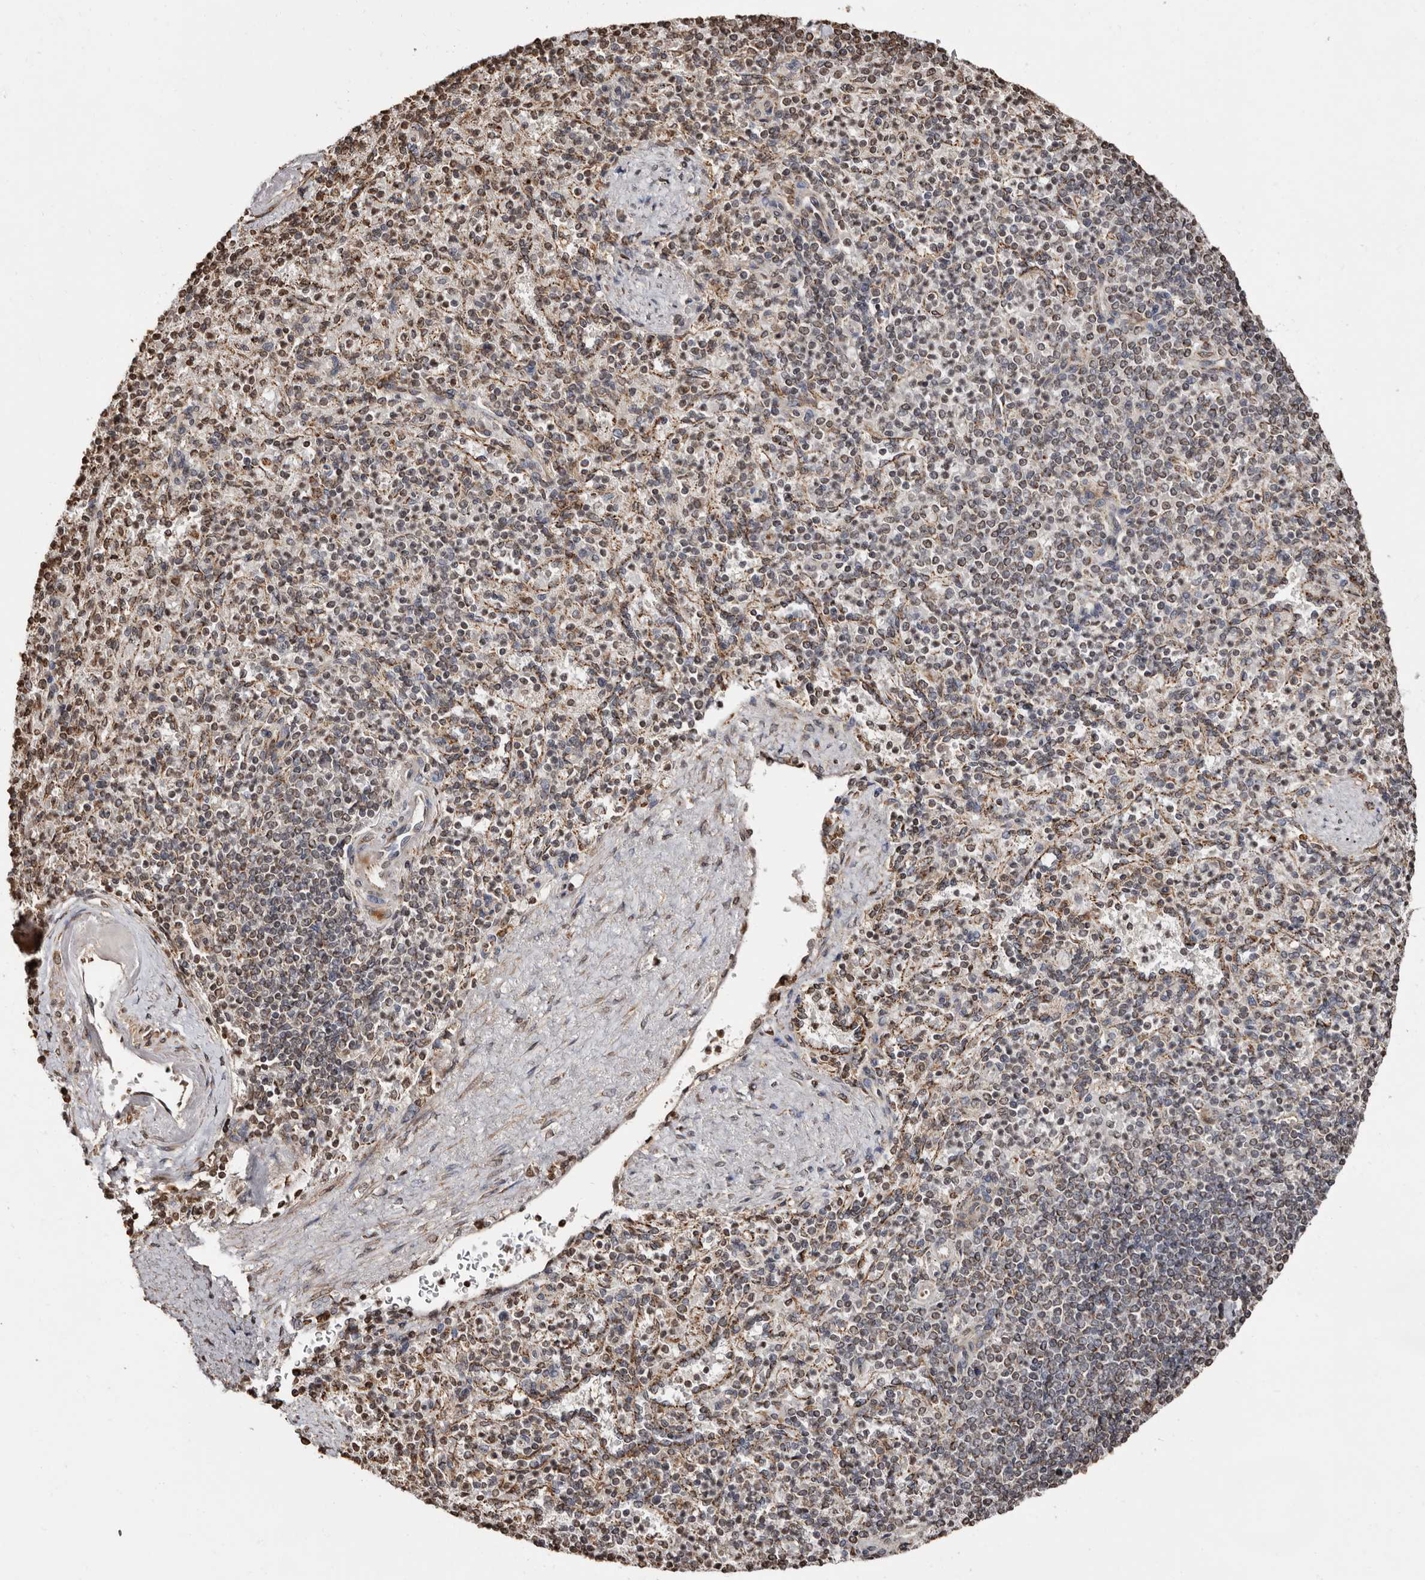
{"staining": {"intensity": "moderate", "quantity": "<25%", "location": "cytoplasmic/membranous,nuclear"}, "tissue": "spleen", "cell_type": "Cells in red pulp", "image_type": "normal", "snomed": [{"axis": "morphology", "description": "Normal tissue, NOS"}, {"axis": "topography", "description": "Spleen"}], "caption": "A brown stain highlights moderate cytoplasmic/membranous,nuclear expression of a protein in cells in red pulp of normal human spleen.", "gene": "CCDC190", "patient": {"sex": "female", "age": 74}}